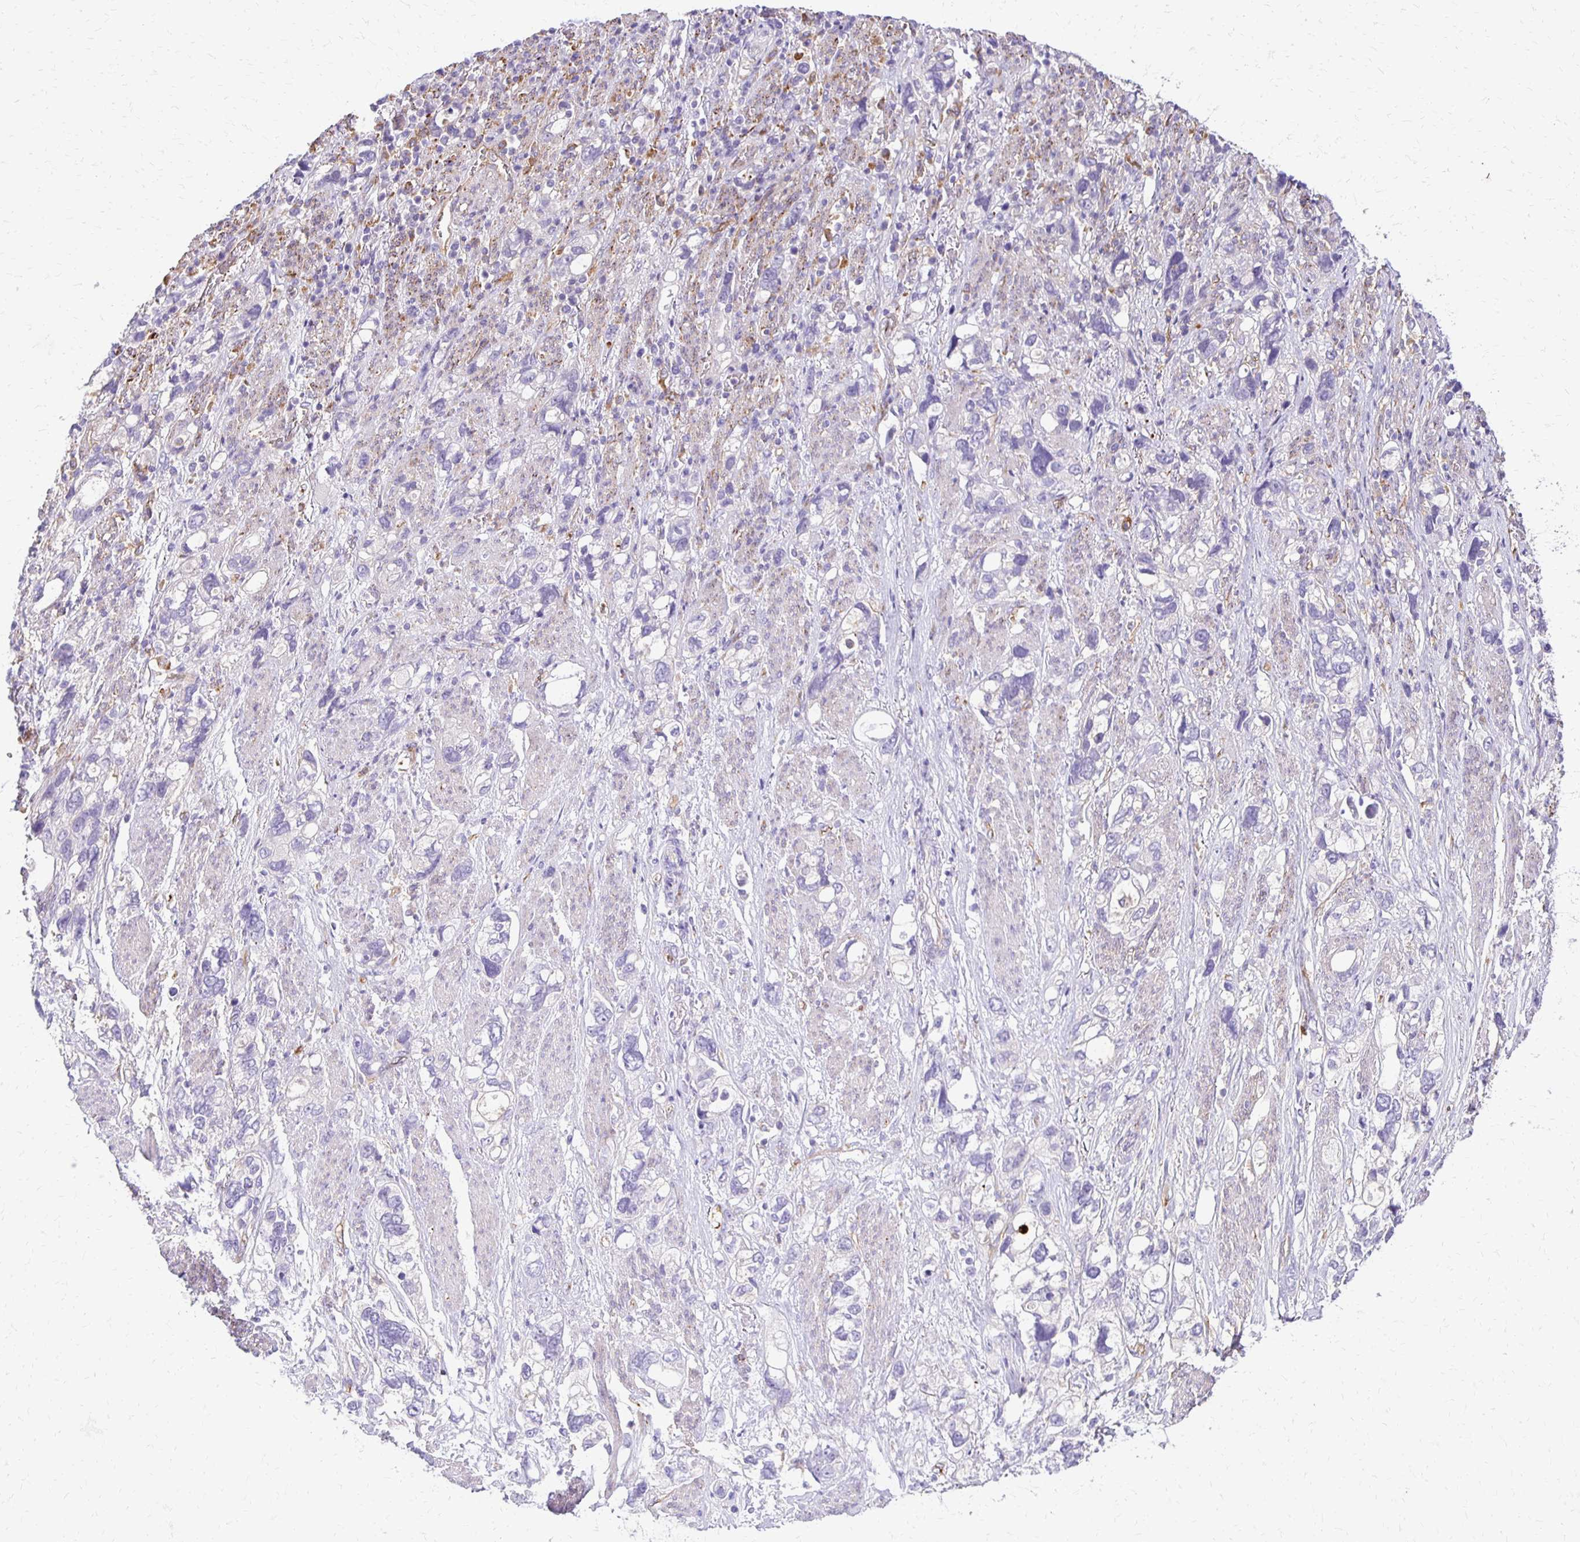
{"staining": {"intensity": "negative", "quantity": "none", "location": "none"}, "tissue": "stomach cancer", "cell_type": "Tumor cells", "image_type": "cancer", "snomed": [{"axis": "morphology", "description": "Adenocarcinoma, NOS"}, {"axis": "topography", "description": "Stomach, upper"}], "caption": "There is no significant expression in tumor cells of stomach cancer (adenocarcinoma).", "gene": "TTYH1", "patient": {"sex": "female", "age": 81}}